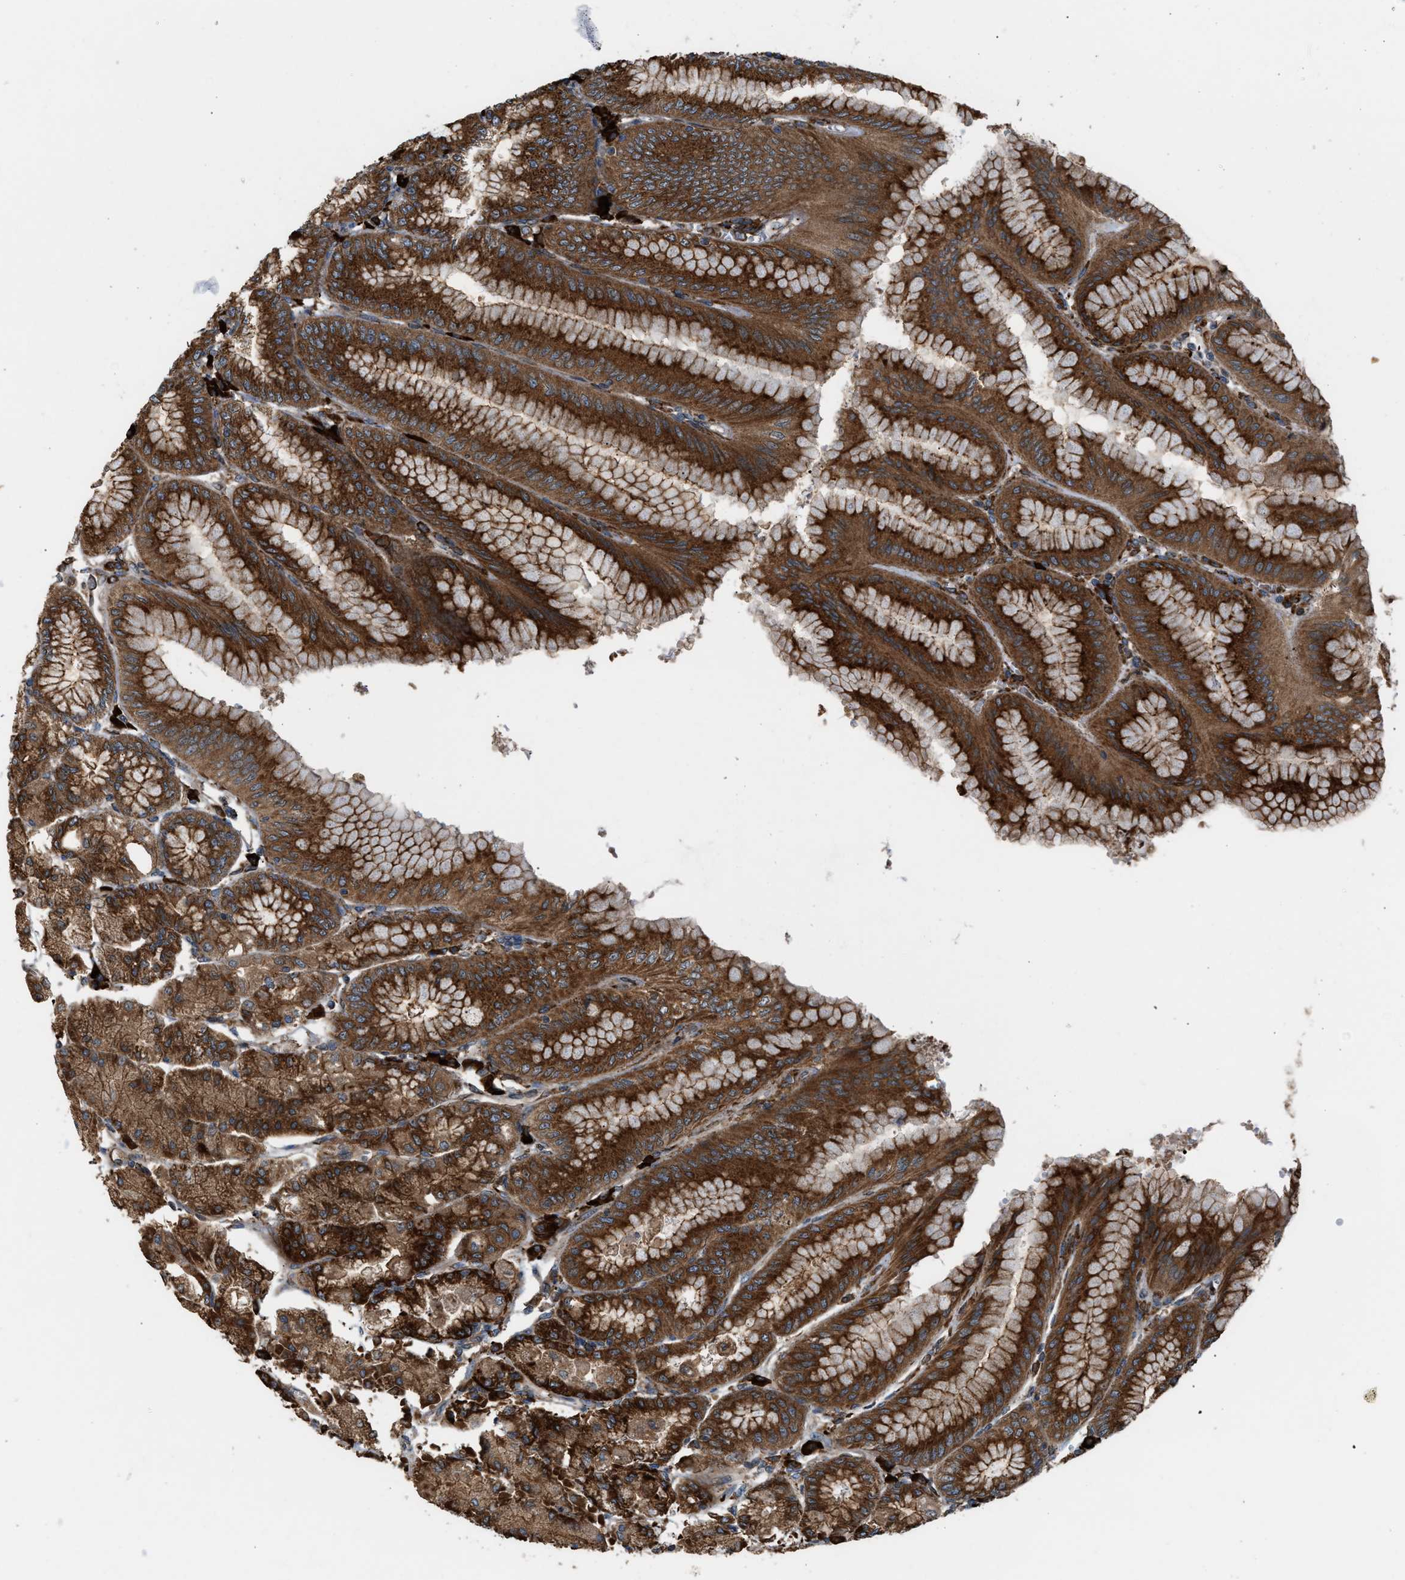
{"staining": {"intensity": "strong", "quantity": ">75%", "location": "cytoplasmic/membranous"}, "tissue": "stomach", "cell_type": "Glandular cells", "image_type": "normal", "snomed": [{"axis": "morphology", "description": "Normal tissue, NOS"}, {"axis": "topography", "description": "Stomach, lower"}], "caption": "IHC (DAB (3,3'-diaminobenzidine)) staining of unremarkable human stomach reveals strong cytoplasmic/membranous protein expression in approximately >75% of glandular cells.", "gene": "BAIAP2L1", "patient": {"sex": "male", "age": 71}}